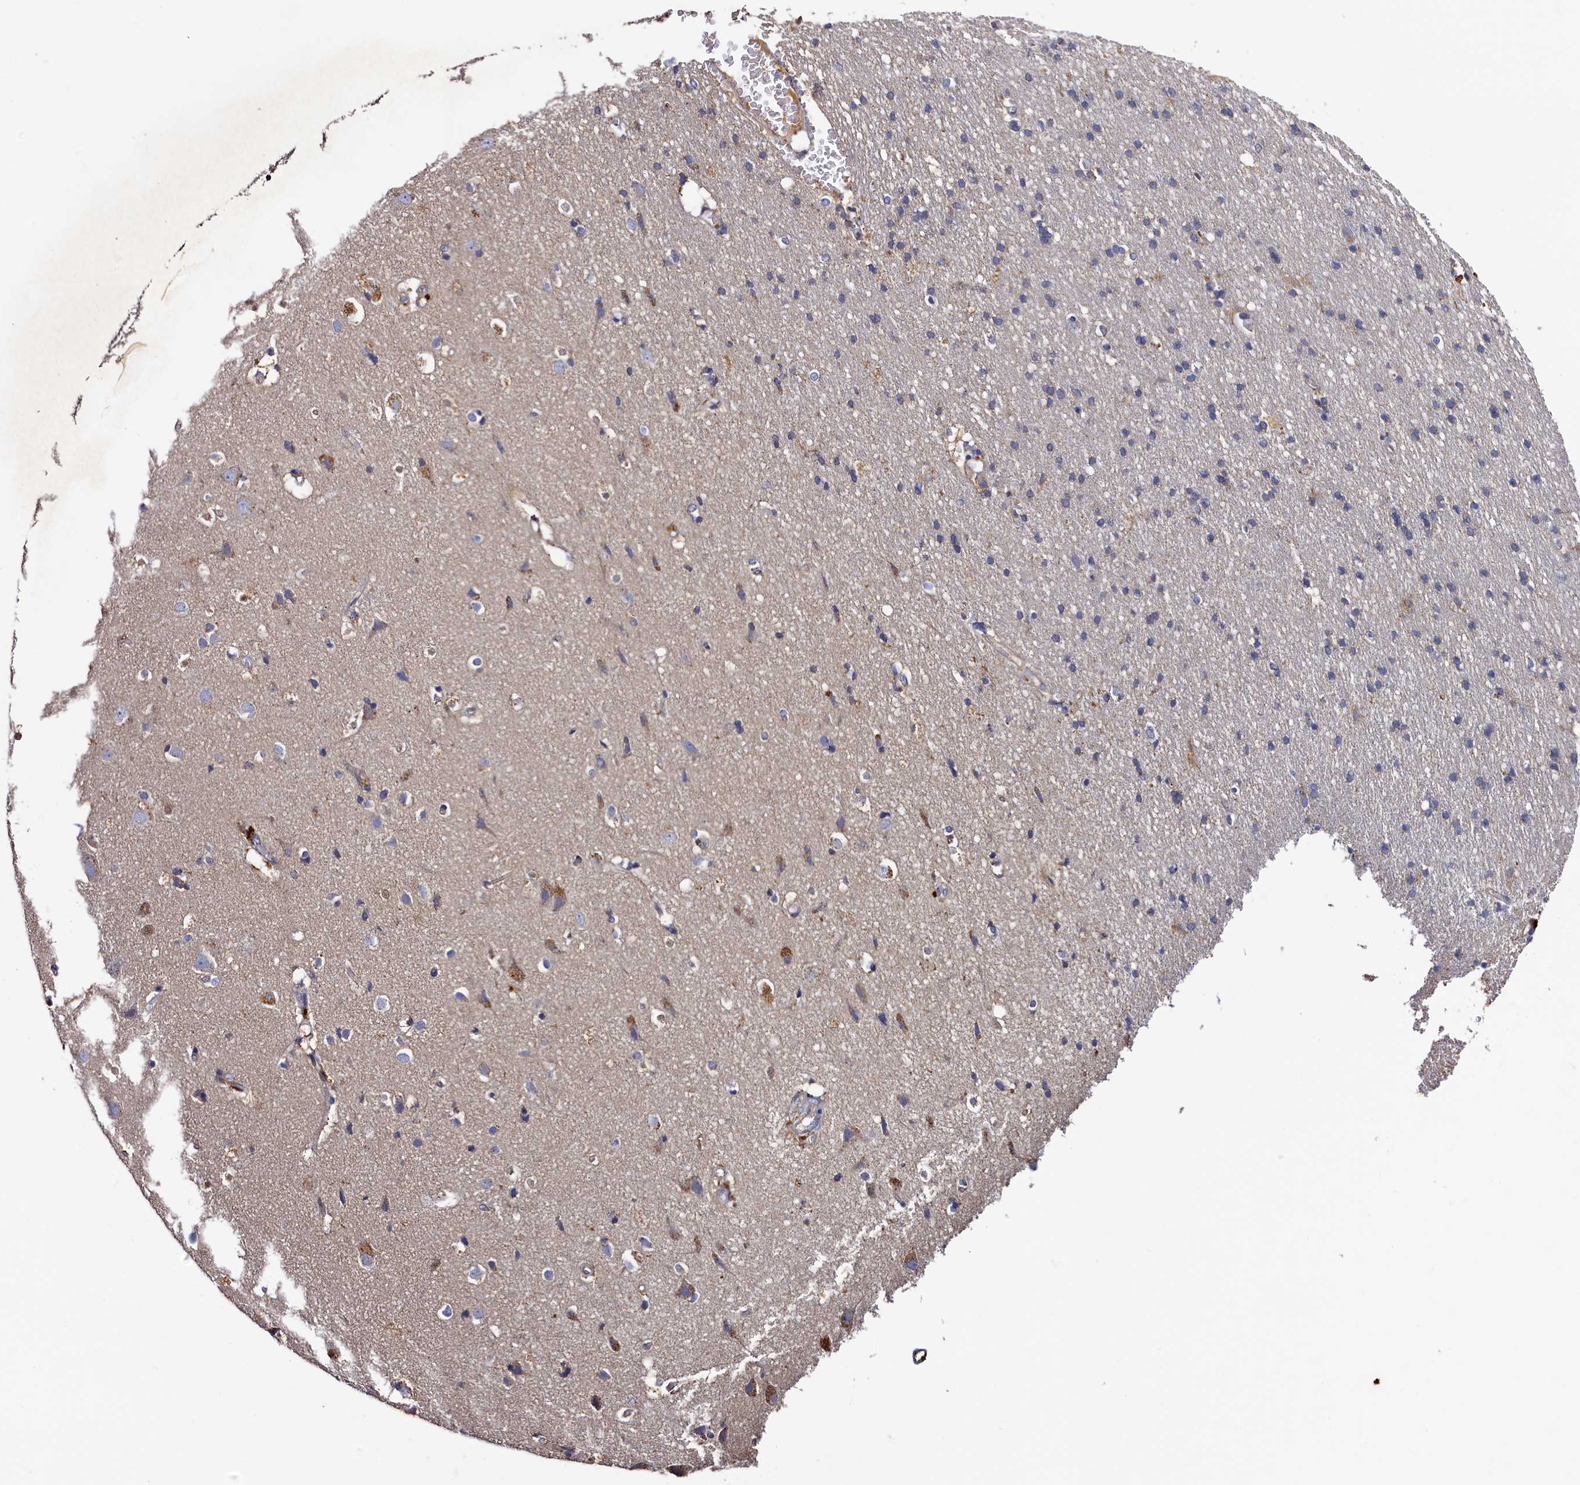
{"staining": {"intensity": "moderate", "quantity": "25%-75%", "location": "cytoplasmic/membranous"}, "tissue": "cerebral cortex", "cell_type": "Endothelial cells", "image_type": "normal", "snomed": [{"axis": "morphology", "description": "Normal tissue, NOS"}, {"axis": "topography", "description": "Cerebral cortex"}], "caption": "Protein expression analysis of unremarkable cerebral cortex shows moderate cytoplasmic/membranous staining in approximately 25%-75% of endothelial cells.", "gene": "TK2", "patient": {"sex": "male", "age": 54}}